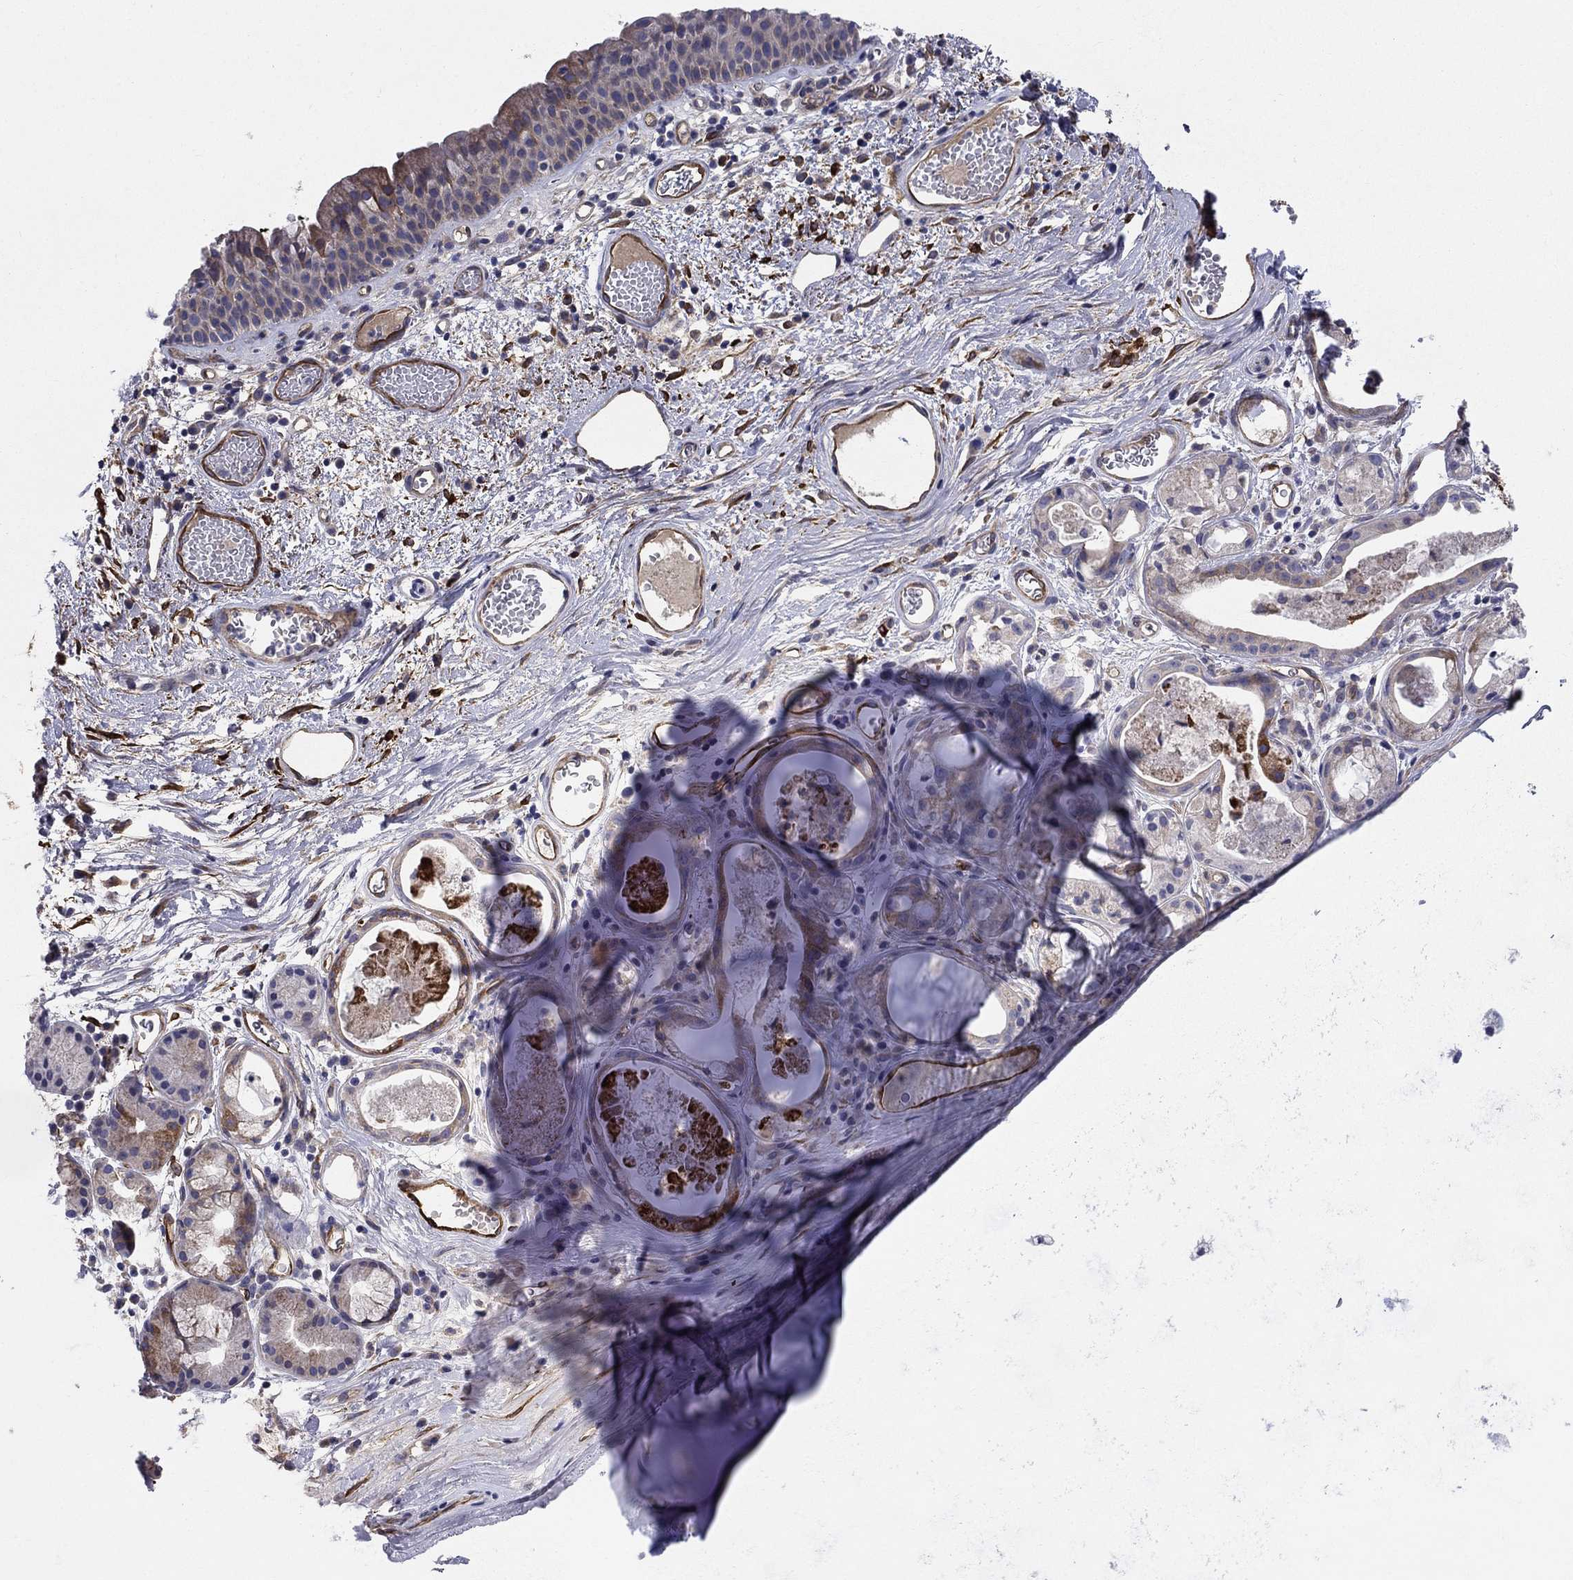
{"staining": {"intensity": "negative", "quantity": "none", "location": "none"}, "tissue": "adipose tissue", "cell_type": "Adipocytes", "image_type": "normal", "snomed": [{"axis": "morphology", "description": "Normal tissue, NOS"}, {"axis": "topography", "description": "Cartilage tissue"}], "caption": "High power microscopy histopathology image of an immunohistochemistry histopathology image of benign adipose tissue, revealing no significant positivity in adipocytes.", "gene": "EMP2", "patient": {"sex": "male", "age": 81}}